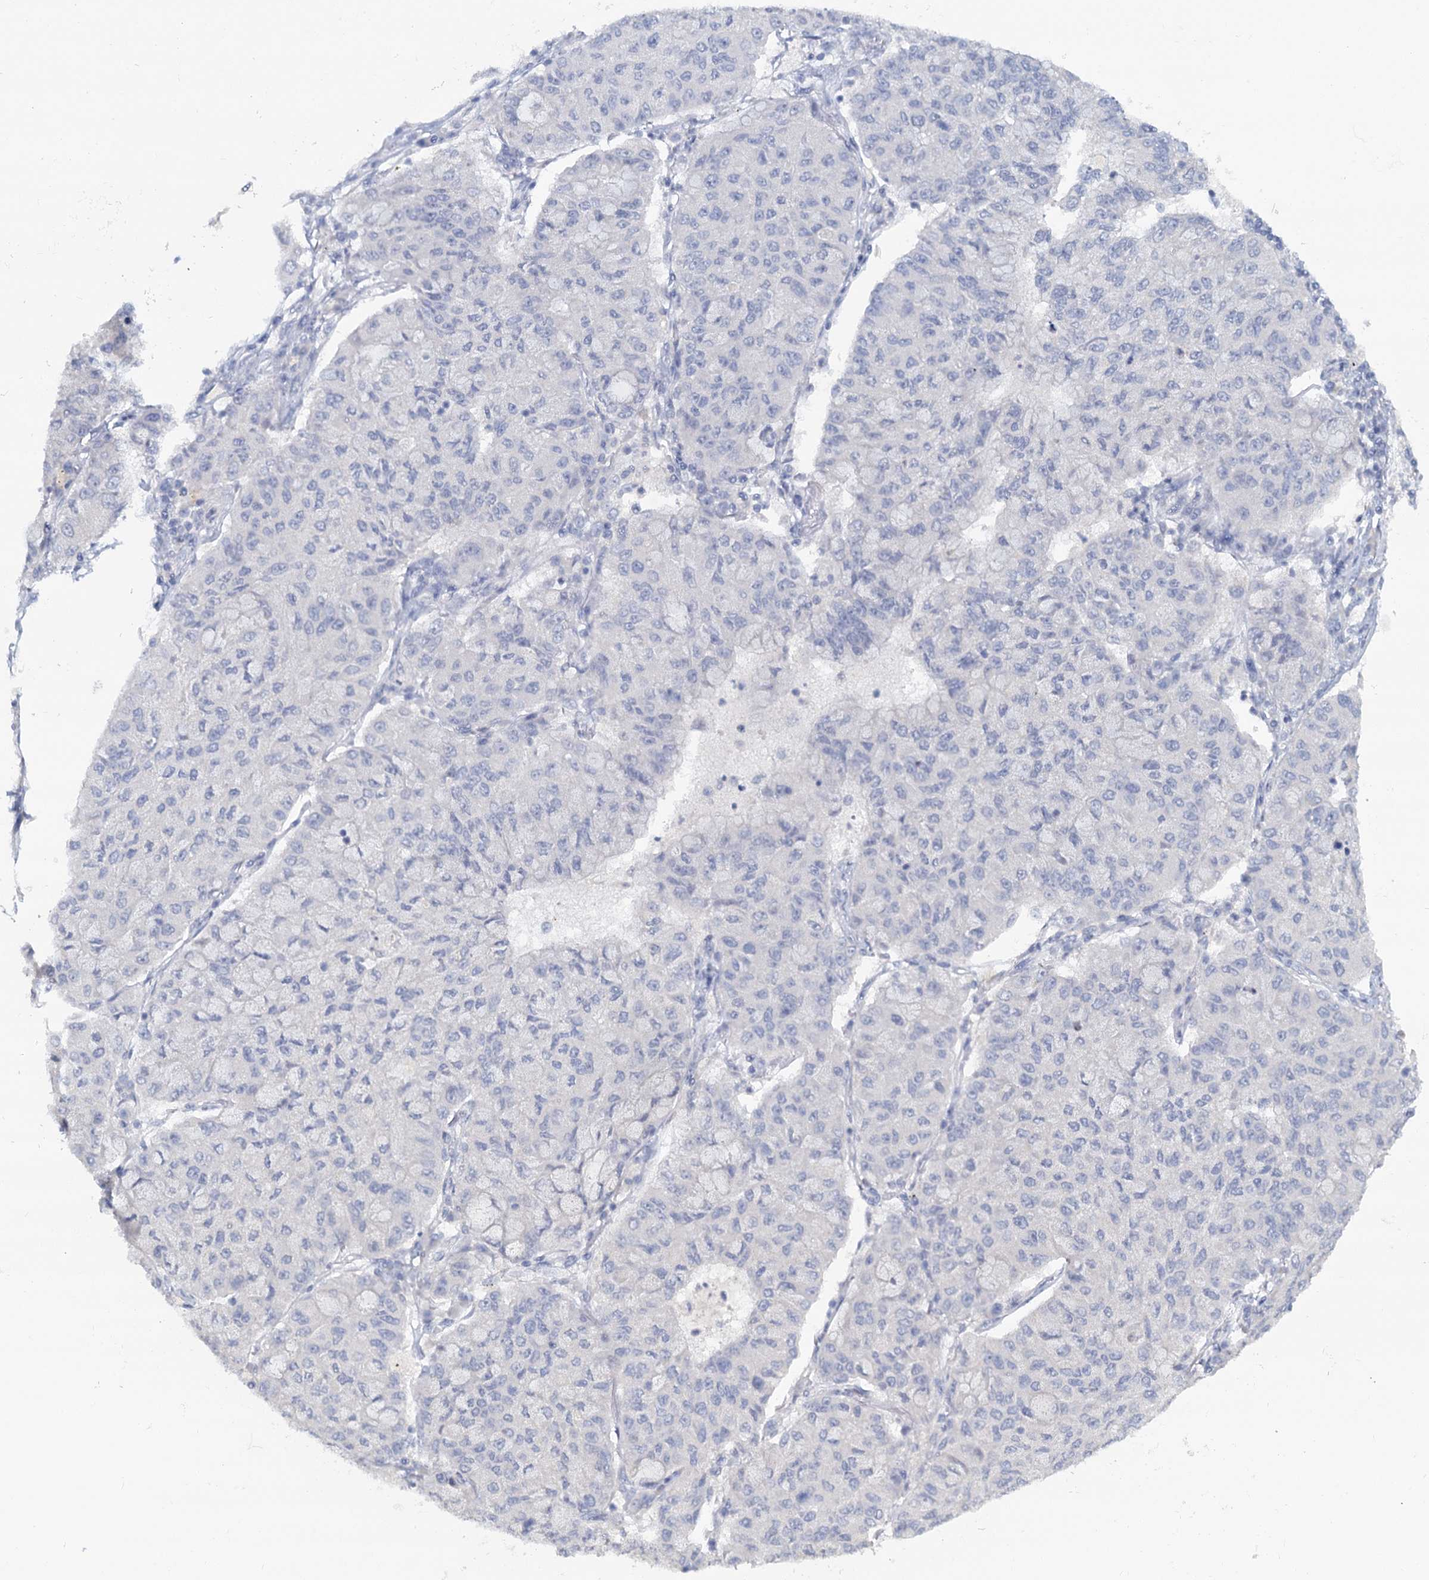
{"staining": {"intensity": "negative", "quantity": "none", "location": "none"}, "tissue": "lung cancer", "cell_type": "Tumor cells", "image_type": "cancer", "snomed": [{"axis": "morphology", "description": "Squamous cell carcinoma, NOS"}, {"axis": "topography", "description": "Lung"}], "caption": "Tumor cells show no significant protein staining in lung cancer.", "gene": "CHGA", "patient": {"sex": "male", "age": 74}}